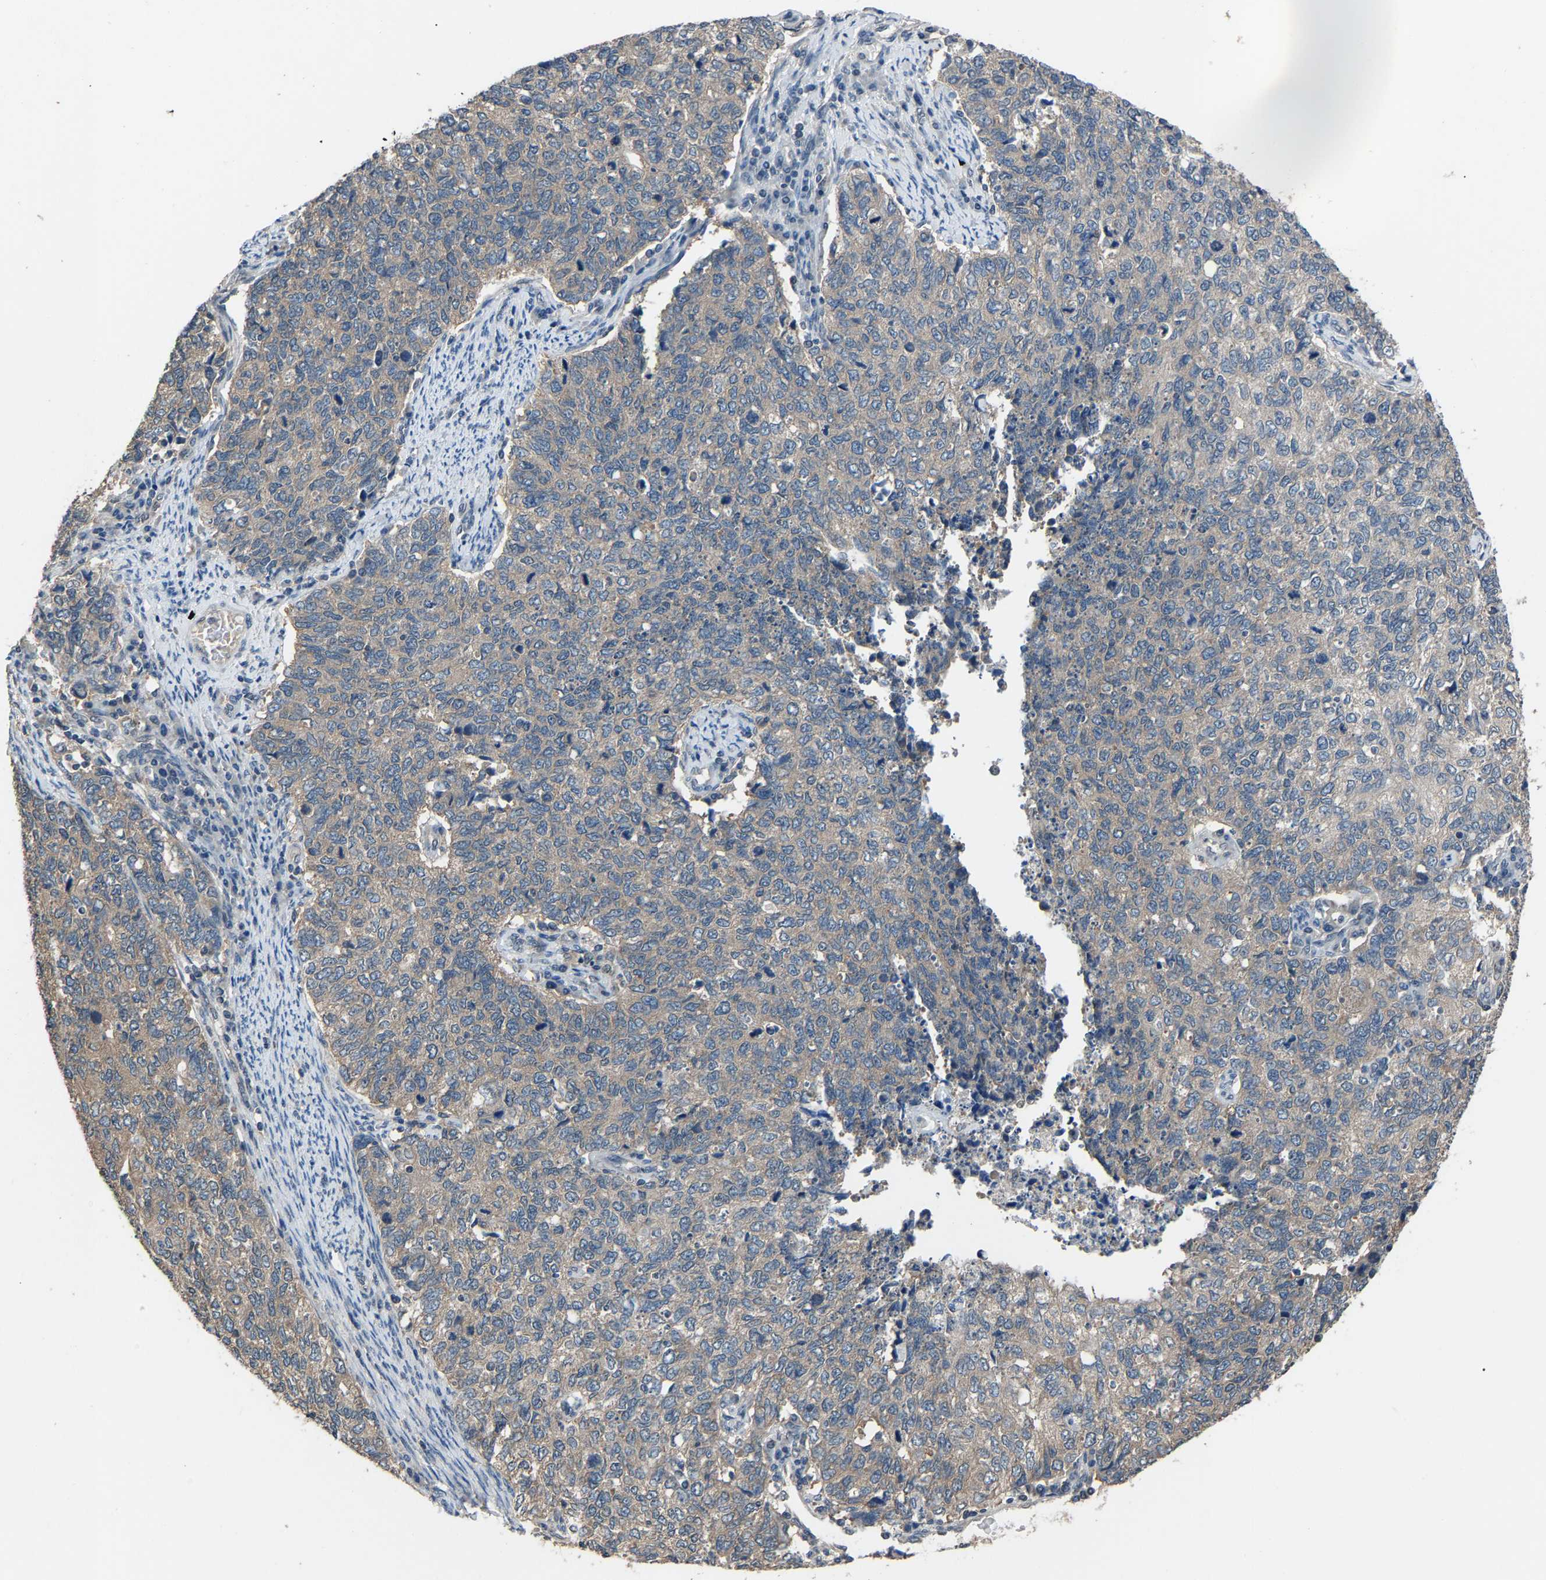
{"staining": {"intensity": "weak", "quantity": ">75%", "location": "cytoplasmic/membranous"}, "tissue": "cervical cancer", "cell_type": "Tumor cells", "image_type": "cancer", "snomed": [{"axis": "morphology", "description": "Squamous cell carcinoma, NOS"}, {"axis": "topography", "description": "Cervix"}], "caption": "High-magnification brightfield microscopy of cervical cancer stained with DAB (brown) and counterstained with hematoxylin (blue). tumor cells exhibit weak cytoplasmic/membranous expression is identified in approximately>75% of cells.", "gene": "ABCC9", "patient": {"sex": "female", "age": 63}}